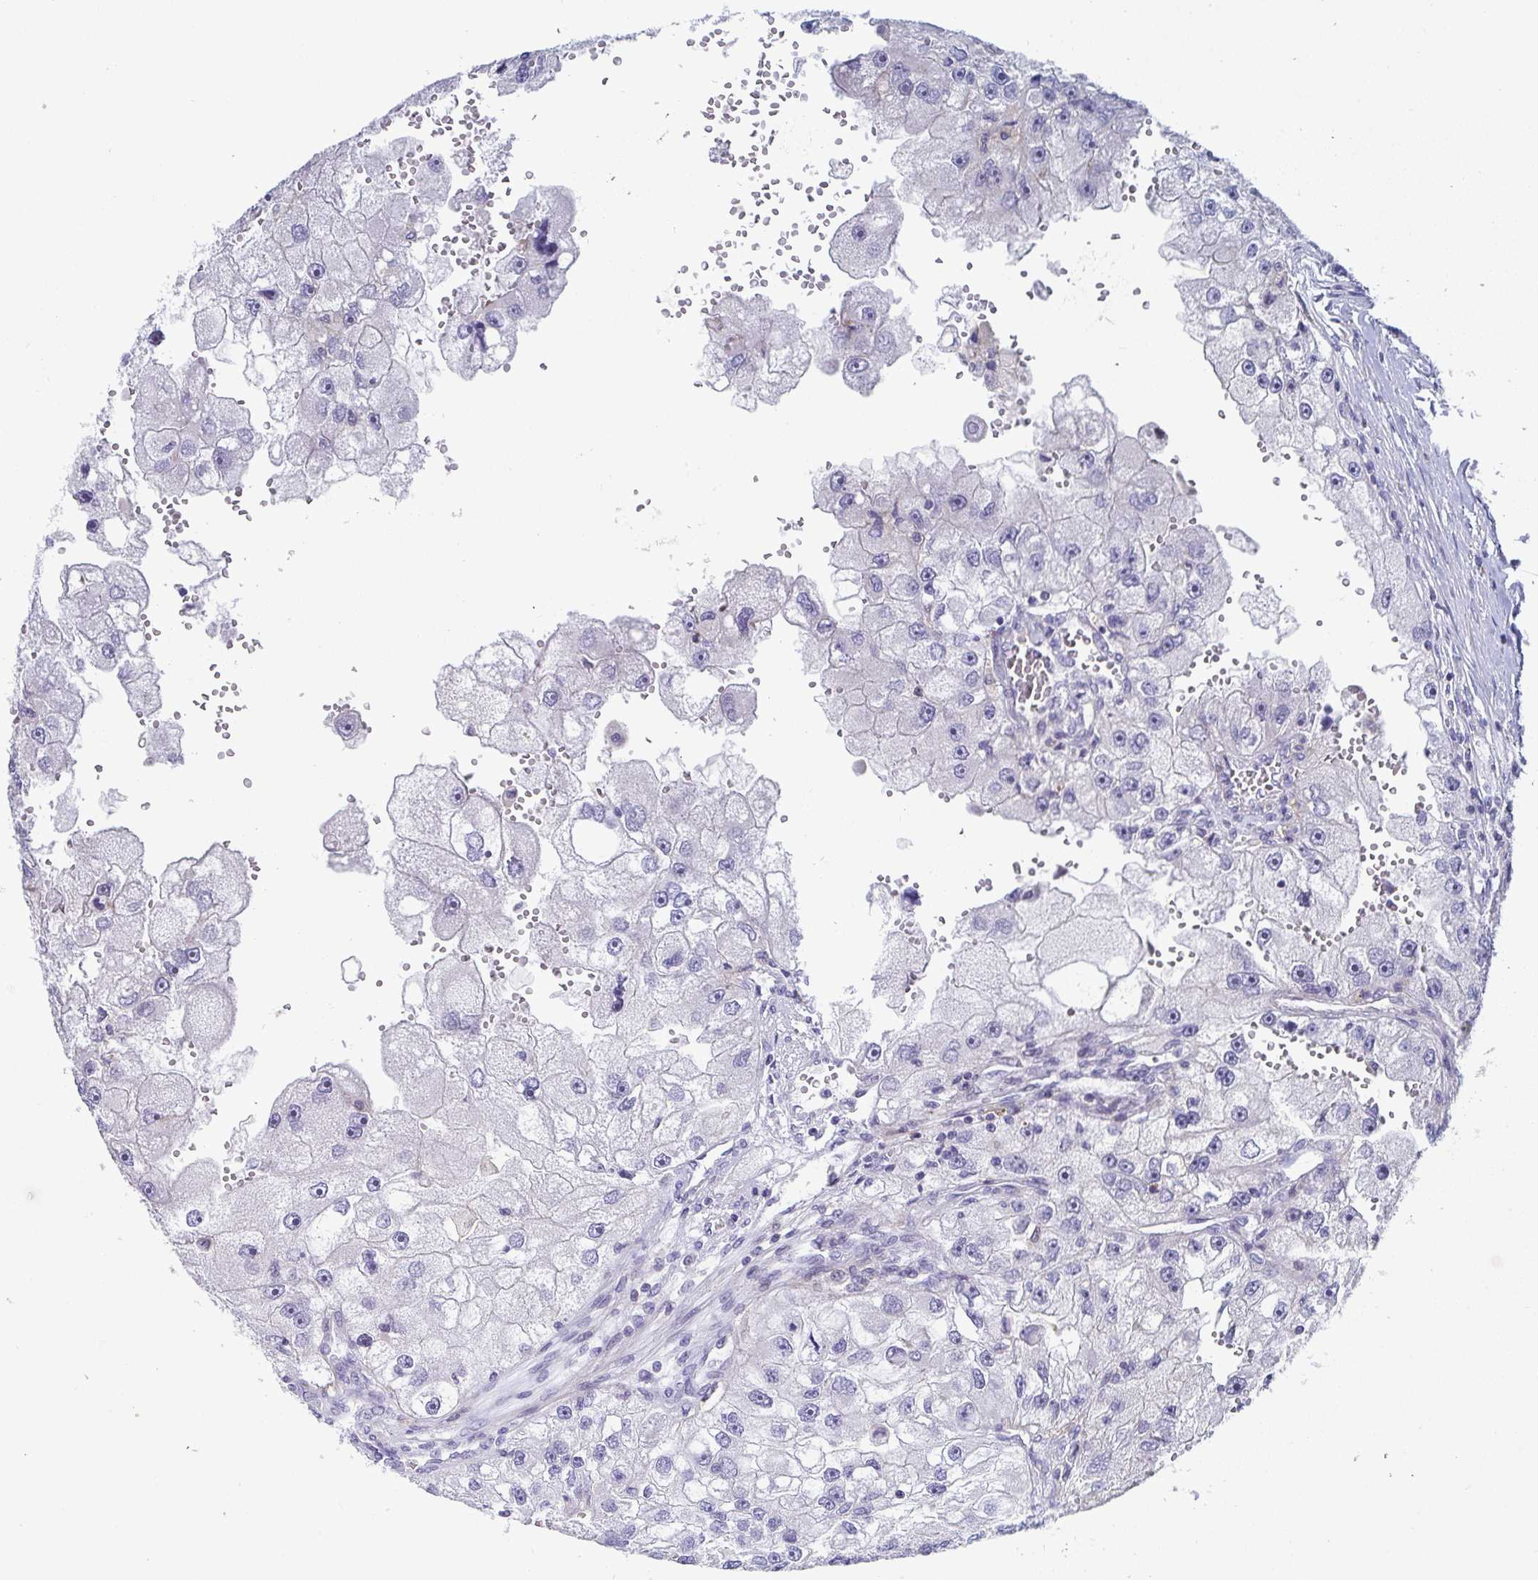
{"staining": {"intensity": "negative", "quantity": "none", "location": "none"}, "tissue": "renal cancer", "cell_type": "Tumor cells", "image_type": "cancer", "snomed": [{"axis": "morphology", "description": "Adenocarcinoma, NOS"}, {"axis": "topography", "description": "Kidney"}], "caption": "Immunohistochemistry histopathology image of renal adenocarcinoma stained for a protein (brown), which displays no staining in tumor cells.", "gene": "WDR72", "patient": {"sex": "male", "age": 63}}